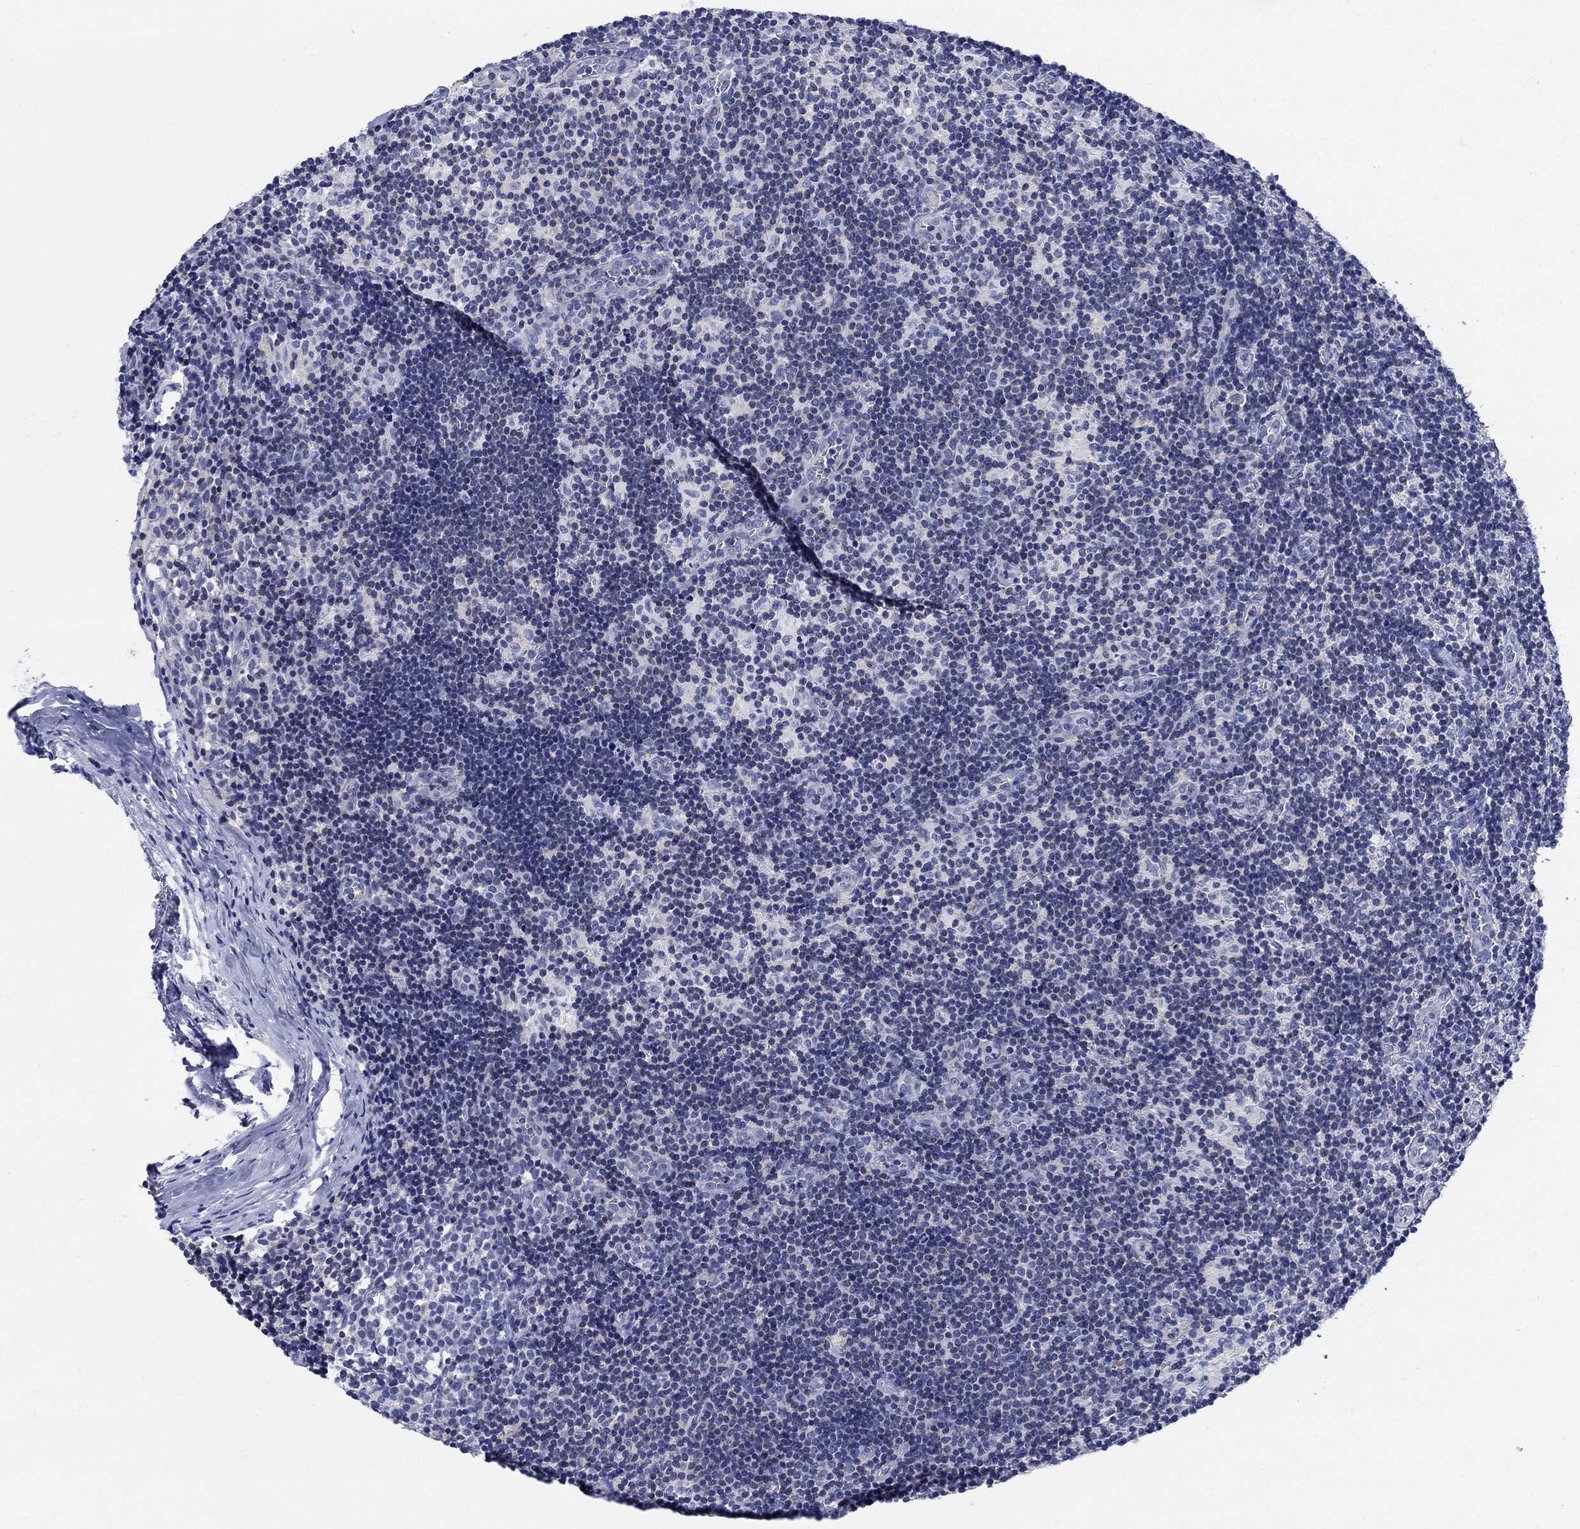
{"staining": {"intensity": "negative", "quantity": "none", "location": "none"}, "tissue": "lymph node", "cell_type": "Germinal center cells", "image_type": "normal", "snomed": [{"axis": "morphology", "description": "Normal tissue, NOS"}, {"axis": "topography", "description": "Lymph node"}], "caption": "Human lymph node stained for a protein using immunohistochemistry shows no positivity in germinal center cells.", "gene": "PHF21B", "patient": {"sex": "female", "age": 52}}